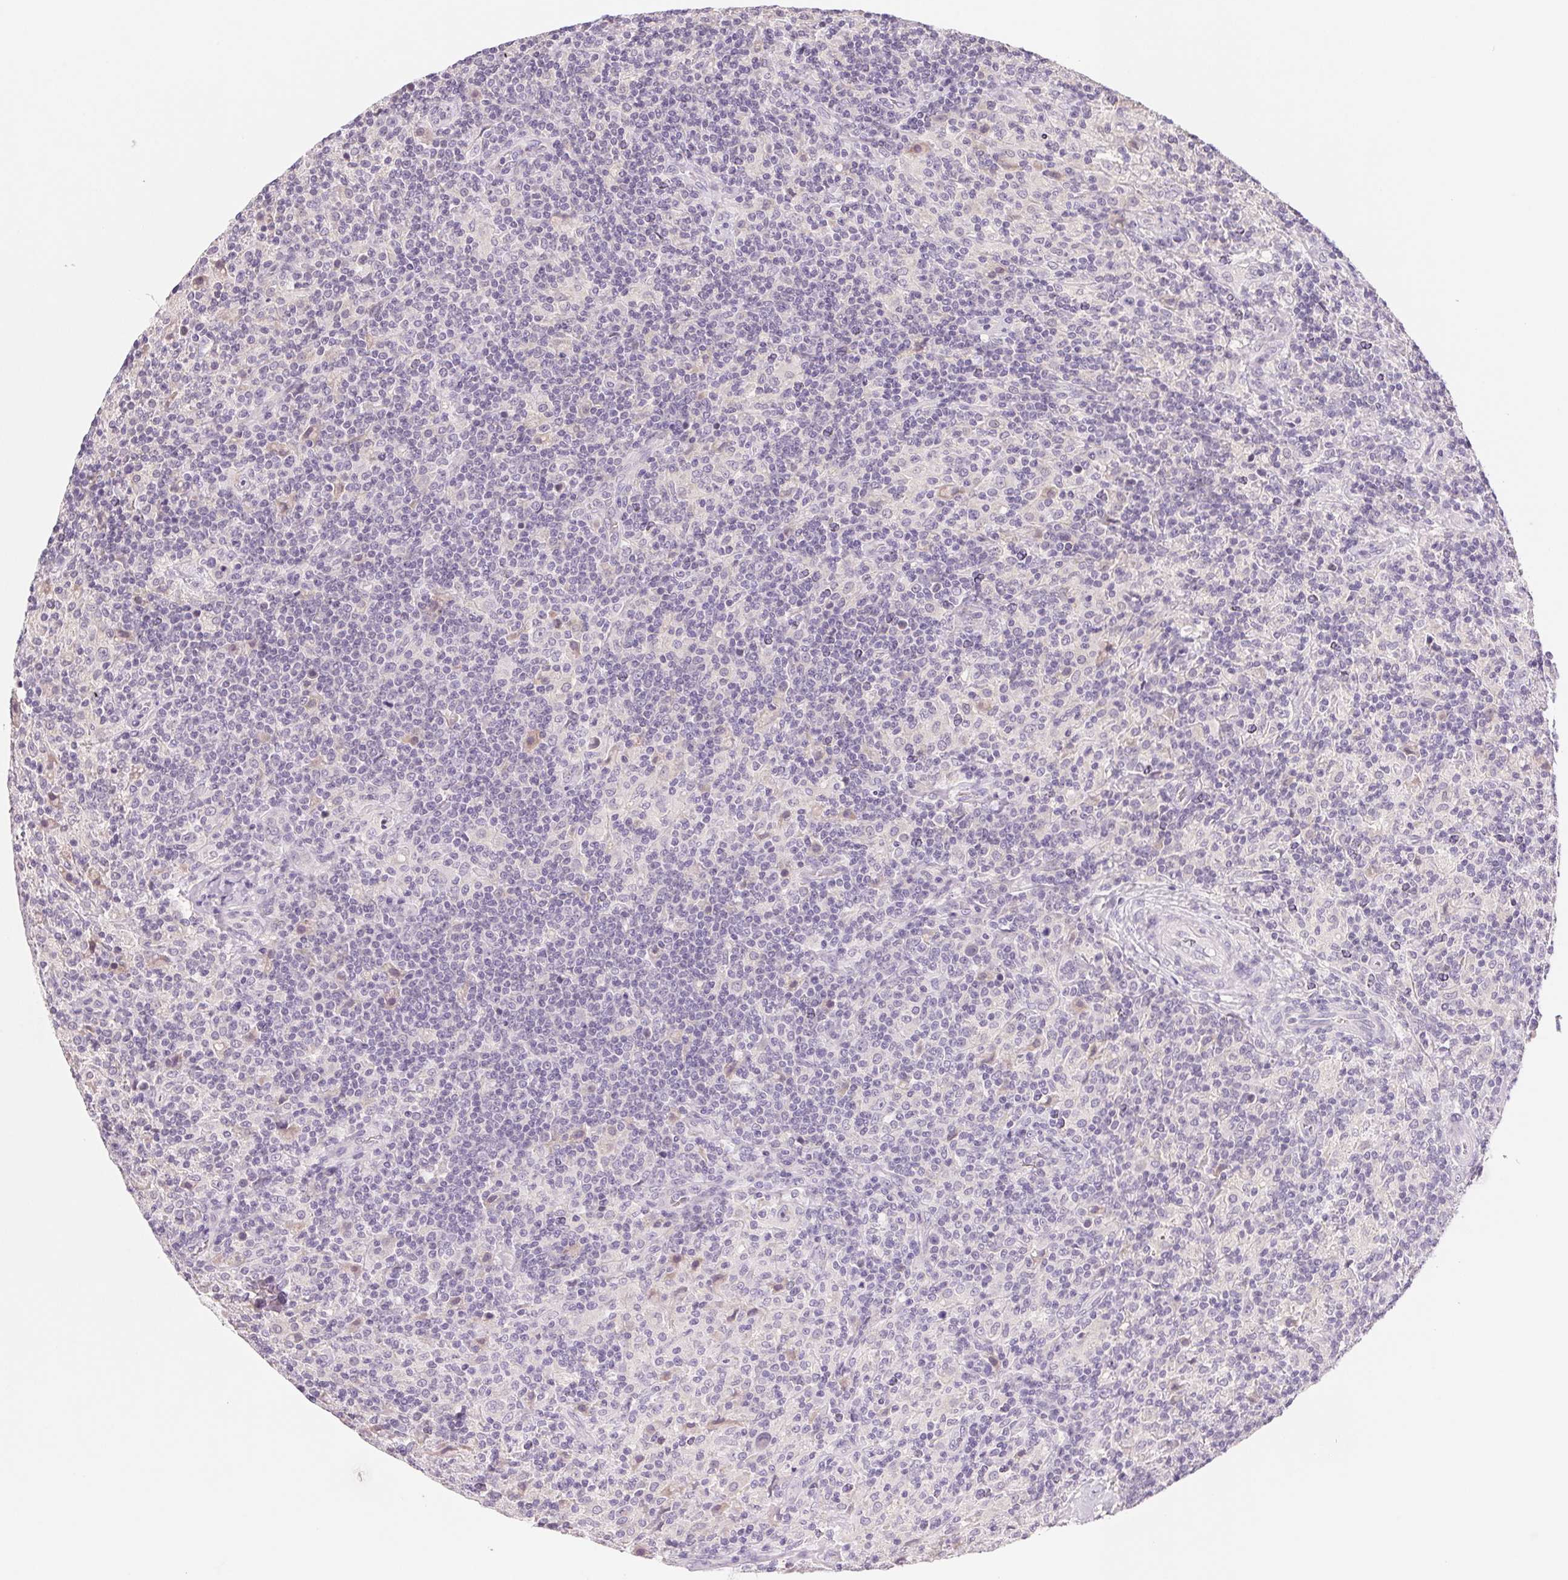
{"staining": {"intensity": "negative", "quantity": "none", "location": "none"}, "tissue": "lymphoma", "cell_type": "Tumor cells", "image_type": "cancer", "snomed": [{"axis": "morphology", "description": "Hodgkin's disease, NOS"}, {"axis": "topography", "description": "Lymph node"}], "caption": "Photomicrograph shows no protein positivity in tumor cells of Hodgkin's disease tissue. Nuclei are stained in blue.", "gene": "MCOLN3", "patient": {"sex": "male", "age": 70}}